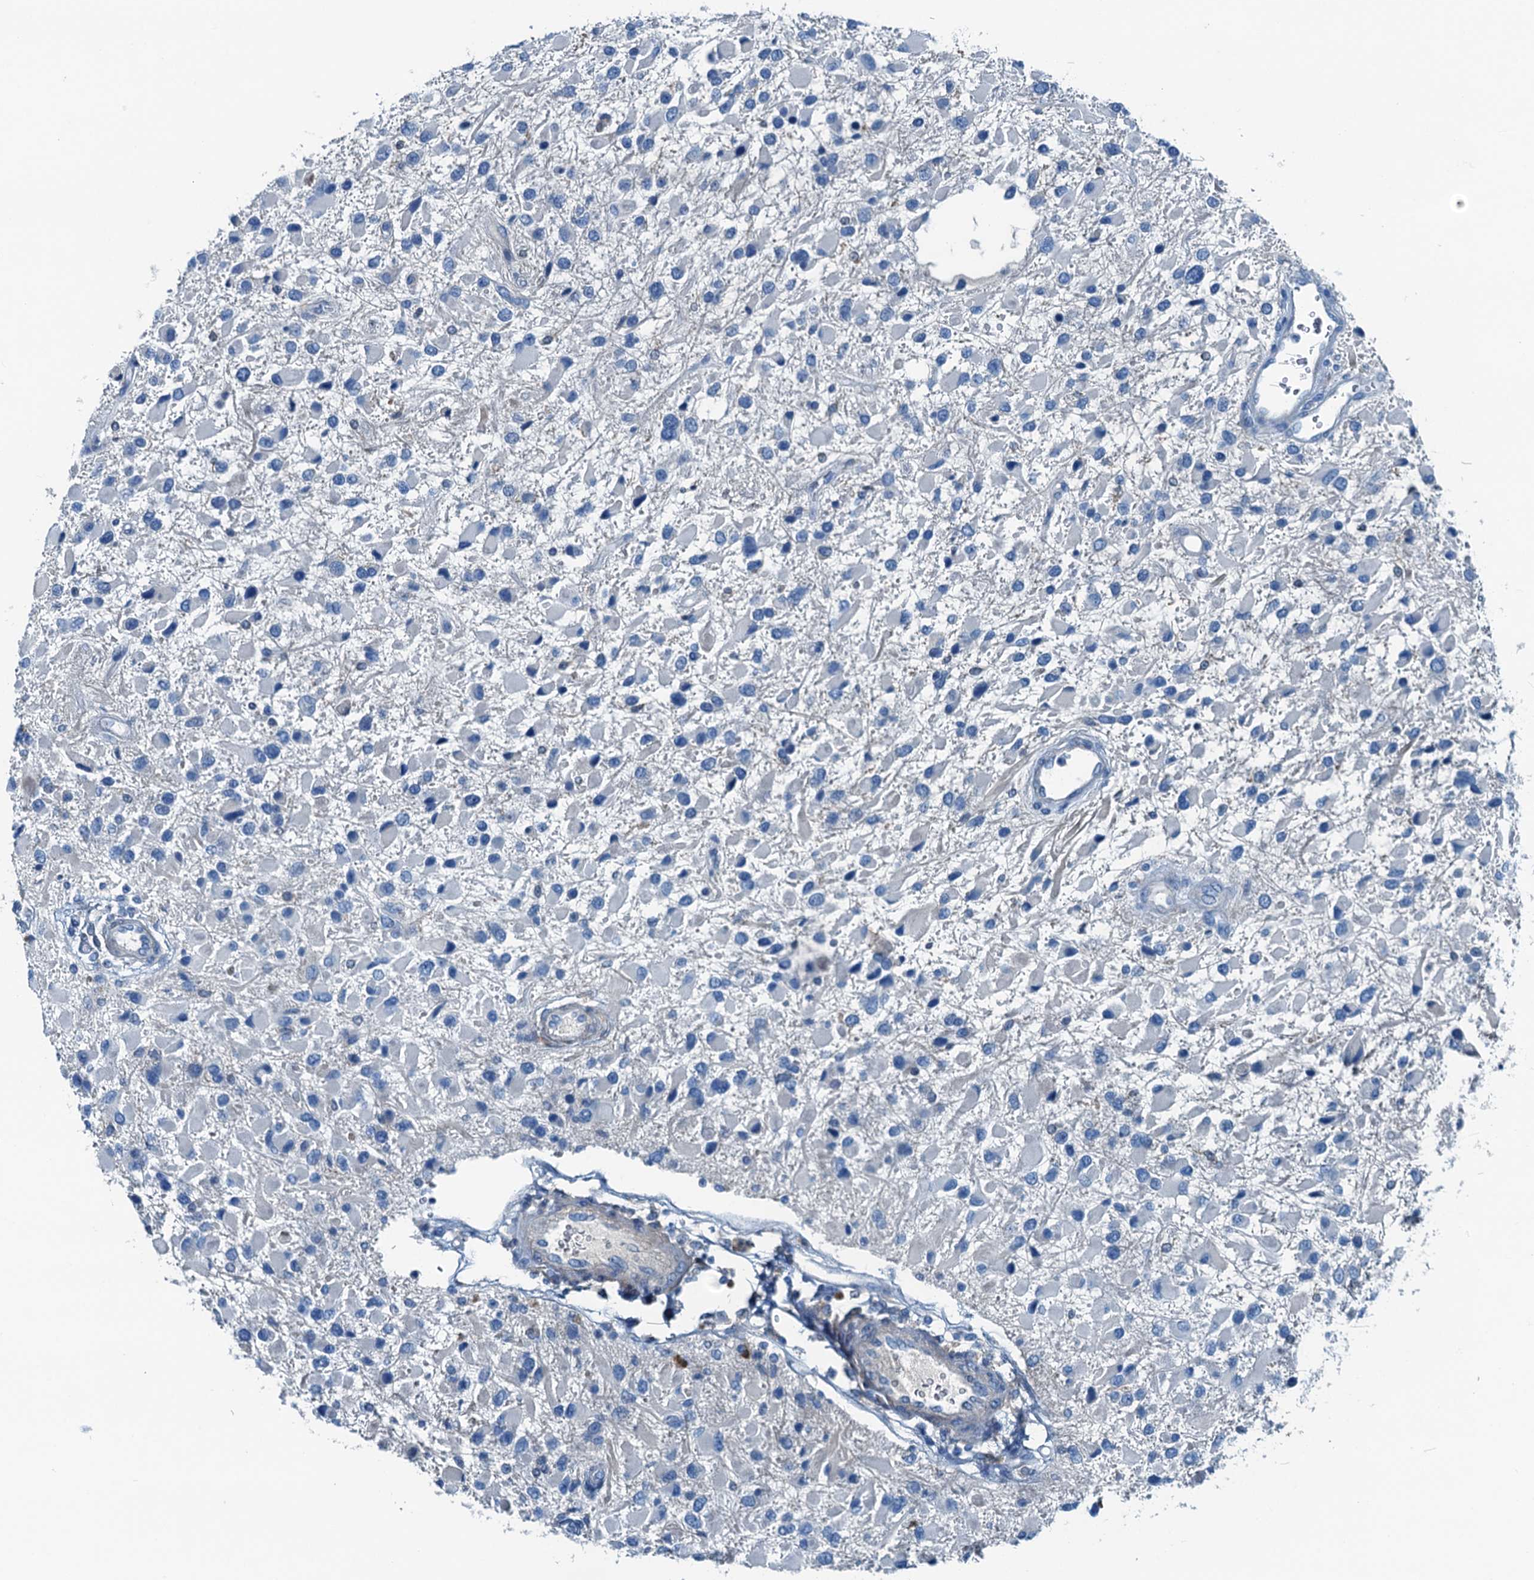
{"staining": {"intensity": "negative", "quantity": "none", "location": "none"}, "tissue": "glioma", "cell_type": "Tumor cells", "image_type": "cancer", "snomed": [{"axis": "morphology", "description": "Glioma, malignant, High grade"}, {"axis": "topography", "description": "Brain"}], "caption": "Immunohistochemistry histopathology image of human glioma stained for a protein (brown), which demonstrates no staining in tumor cells.", "gene": "RAB3IL1", "patient": {"sex": "male", "age": 53}}